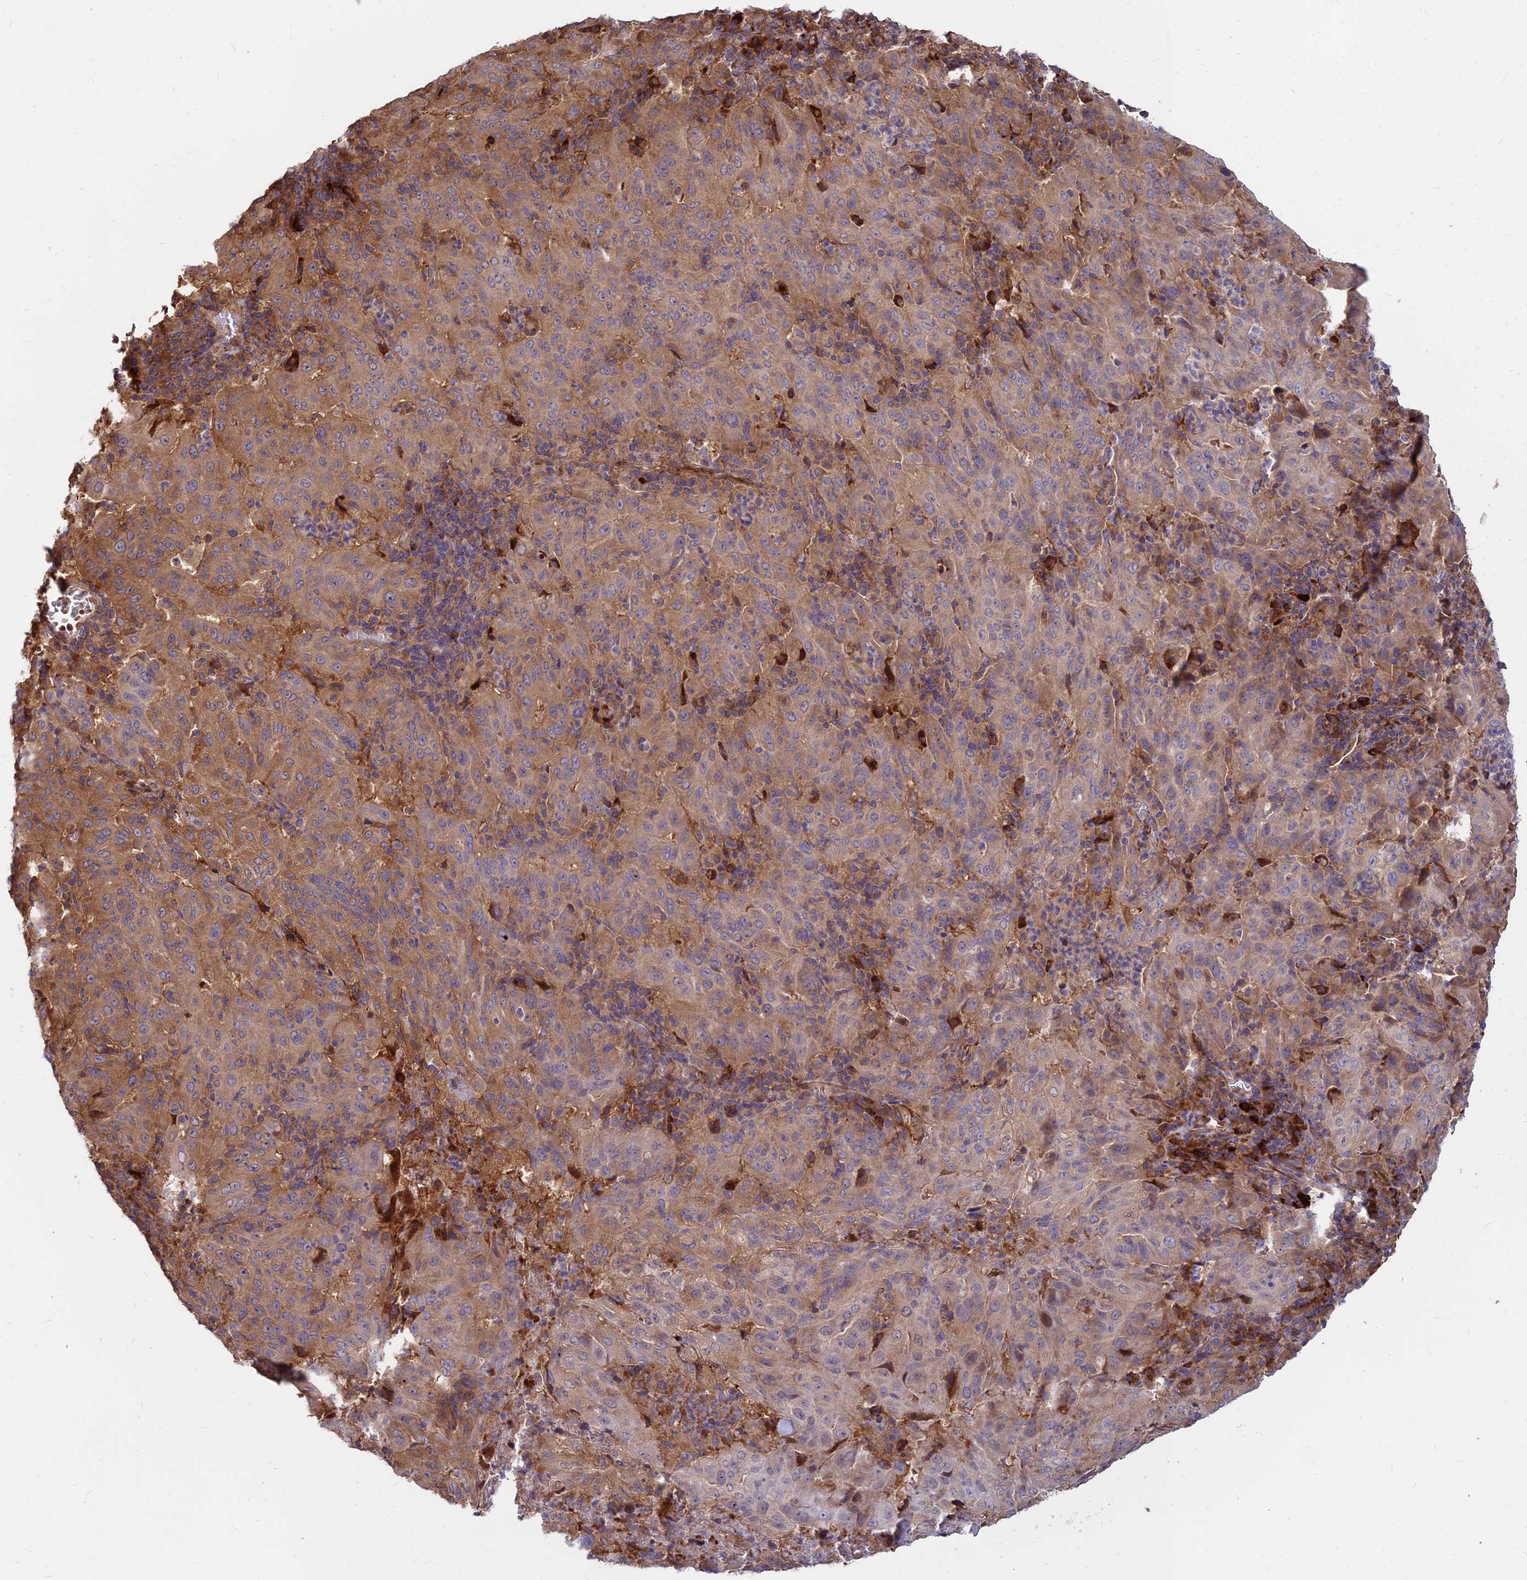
{"staining": {"intensity": "moderate", "quantity": "25%-75%", "location": "cytoplasmic/membranous"}, "tissue": "pancreatic cancer", "cell_type": "Tumor cells", "image_type": "cancer", "snomed": [{"axis": "morphology", "description": "Adenocarcinoma, NOS"}, {"axis": "topography", "description": "Pancreas"}], "caption": "This is a micrograph of immunohistochemistry (IHC) staining of pancreatic cancer (adenocarcinoma), which shows moderate expression in the cytoplasmic/membranous of tumor cells.", "gene": "CCT6B", "patient": {"sex": "male", "age": 63}}